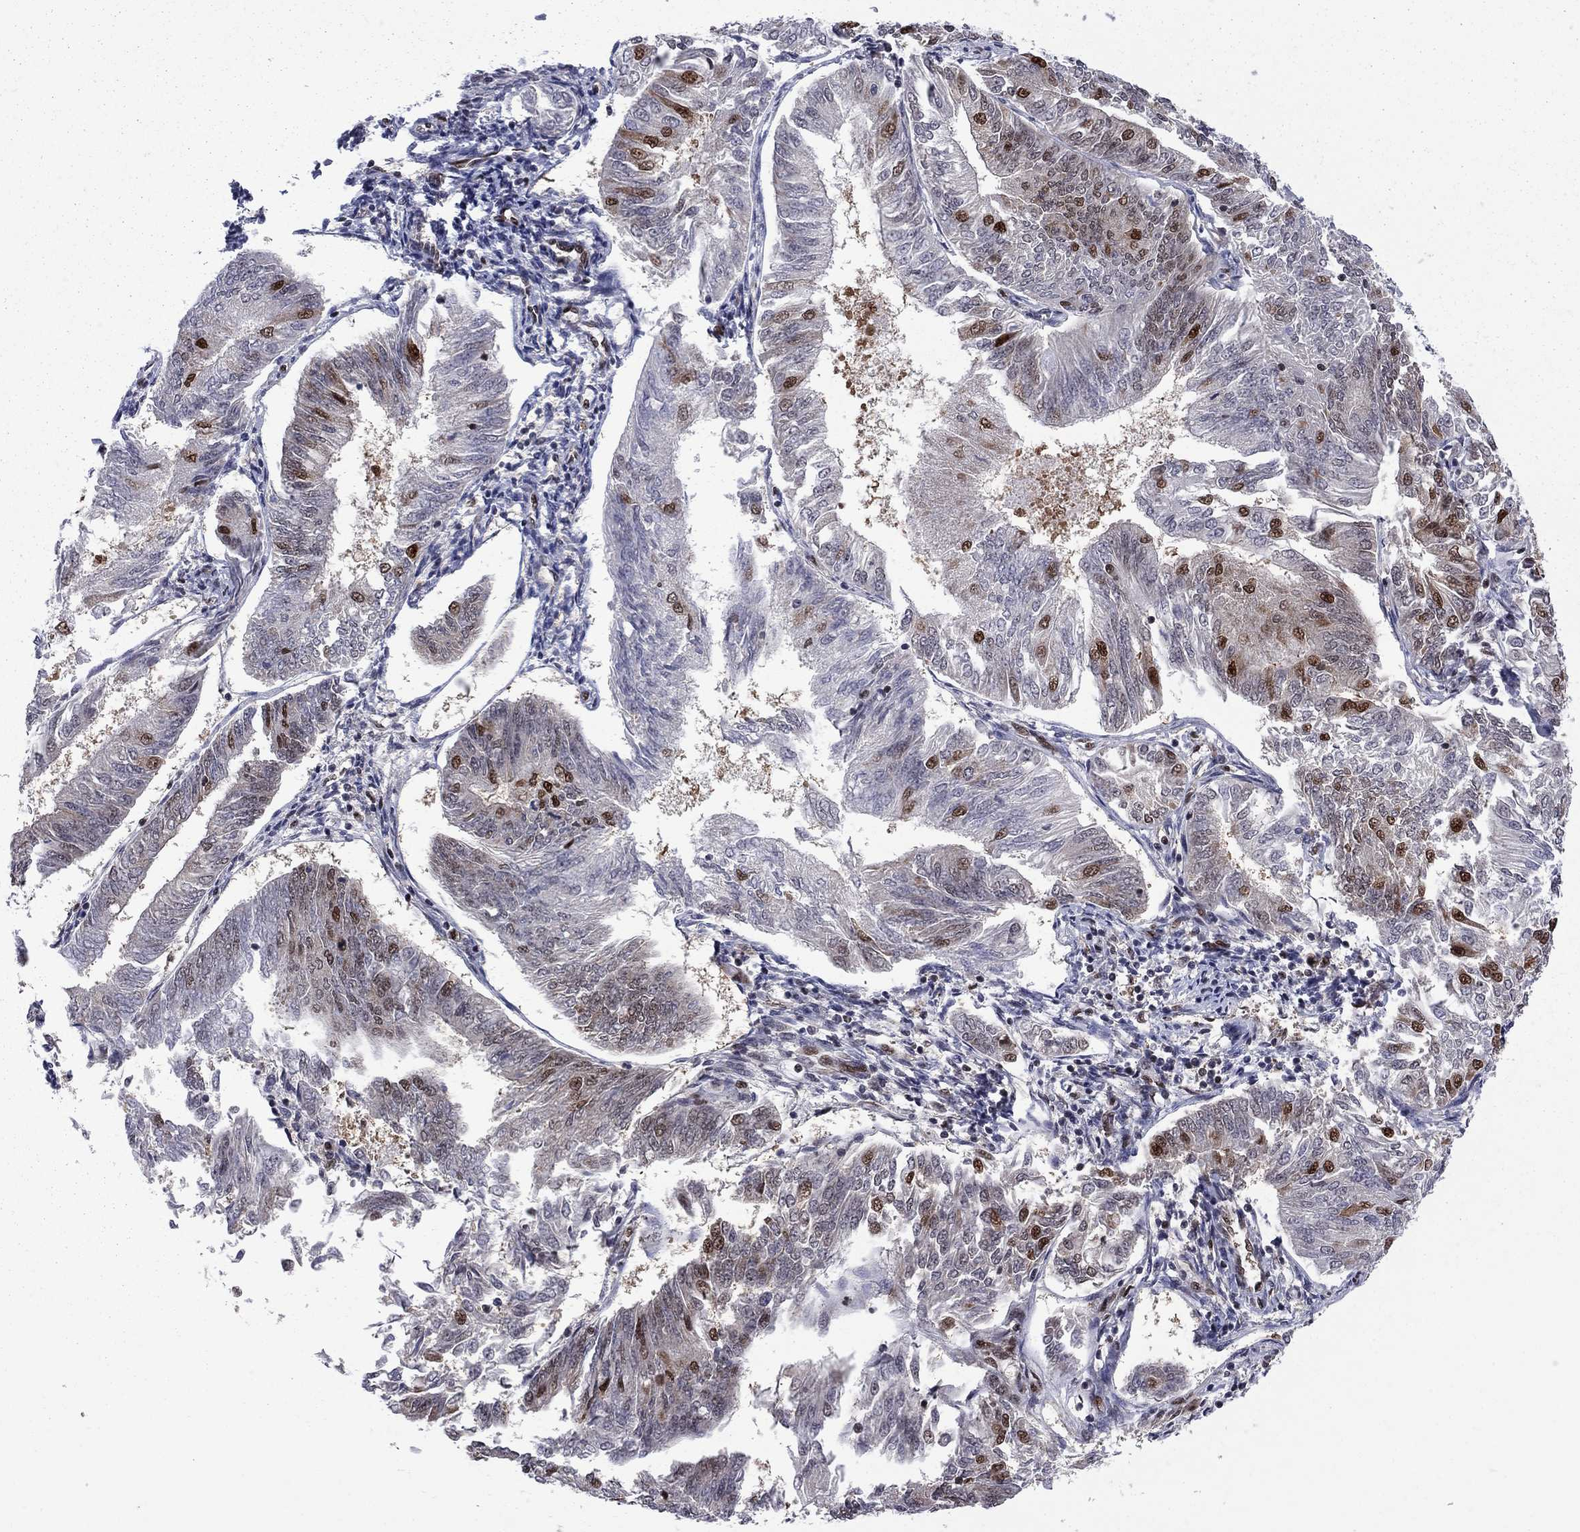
{"staining": {"intensity": "strong", "quantity": "<25%", "location": "nuclear"}, "tissue": "endometrial cancer", "cell_type": "Tumor cells", "image_type": "cancer", "snomed": [{"axis": "morphology", "description": "Adenocarcinoma, NOS"}, {"axis": "topography", "description": "Endometrium"}], "caption": "A photomicrograph showing strong nuclear staining in about <25% of tumor cells in endometrial cancer, as visualized by brown immunohistochemical staining.", "gene": "MED25", "patient": {"sex": "female", "age": 58}}